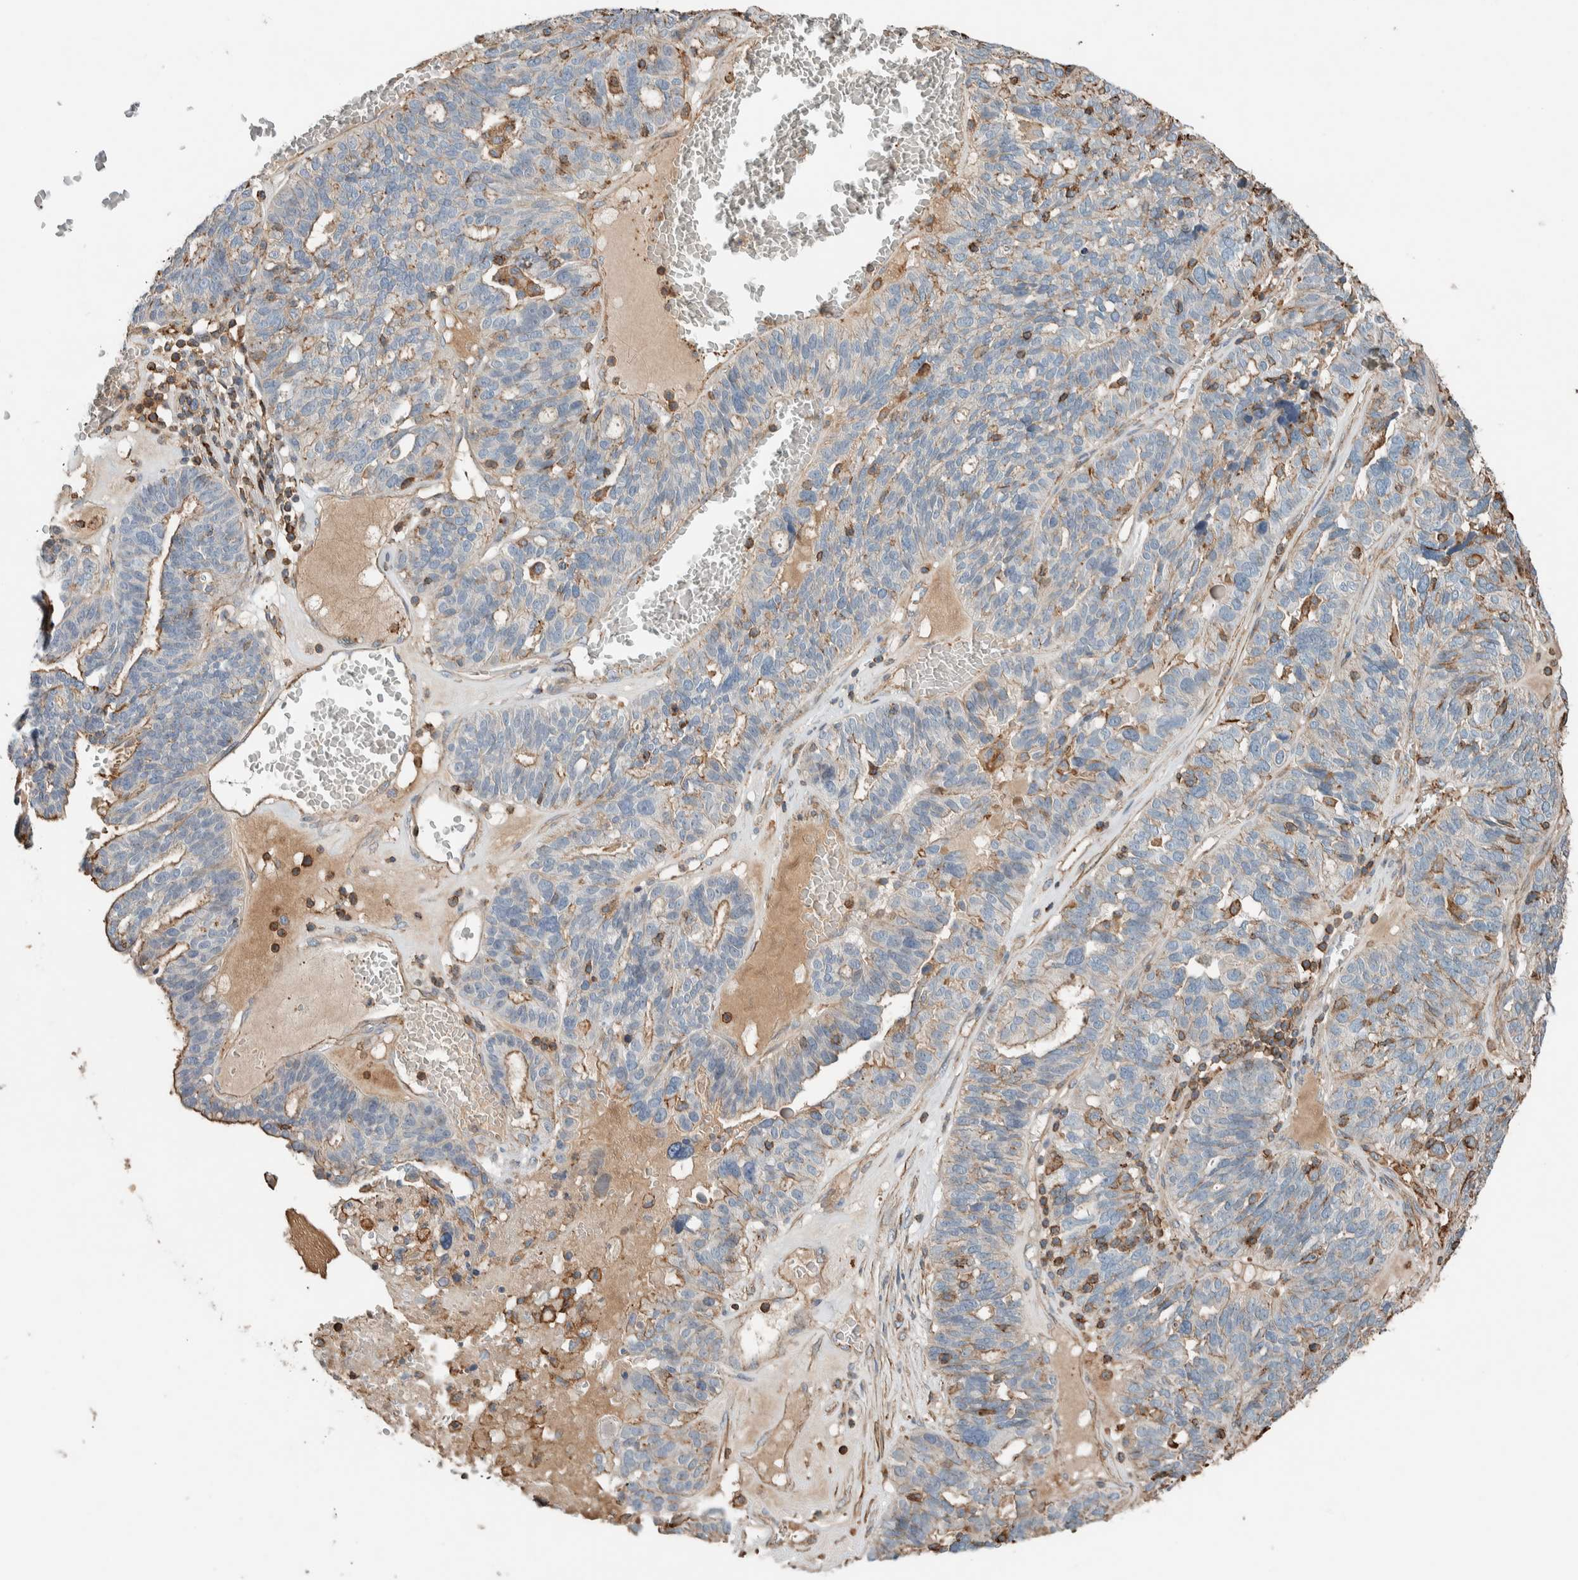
{"staining": {"intensity": "moderate", "quantity": "<25%", "location": "cytoplasmic/membranous"}, "tissue": "ovarian cancer", "cell_type": "Tumor cells", "image_type": "cancer", "snomed": [{"axis": "morphology", "description": "Cystadenocarcinoma, serous, NOS"}, {"axis": "topography", "description": "Ovary"}], "caption": "There is low levels of moderate cytoplasmic/membranous positivity in tumor cells of serous cystadenocarcinoma (ovarian), as demonstrated by immunohistochemical staining (brown color).", "gene": "CTBP2", "patient": {"sex": "female", "age": 59}}